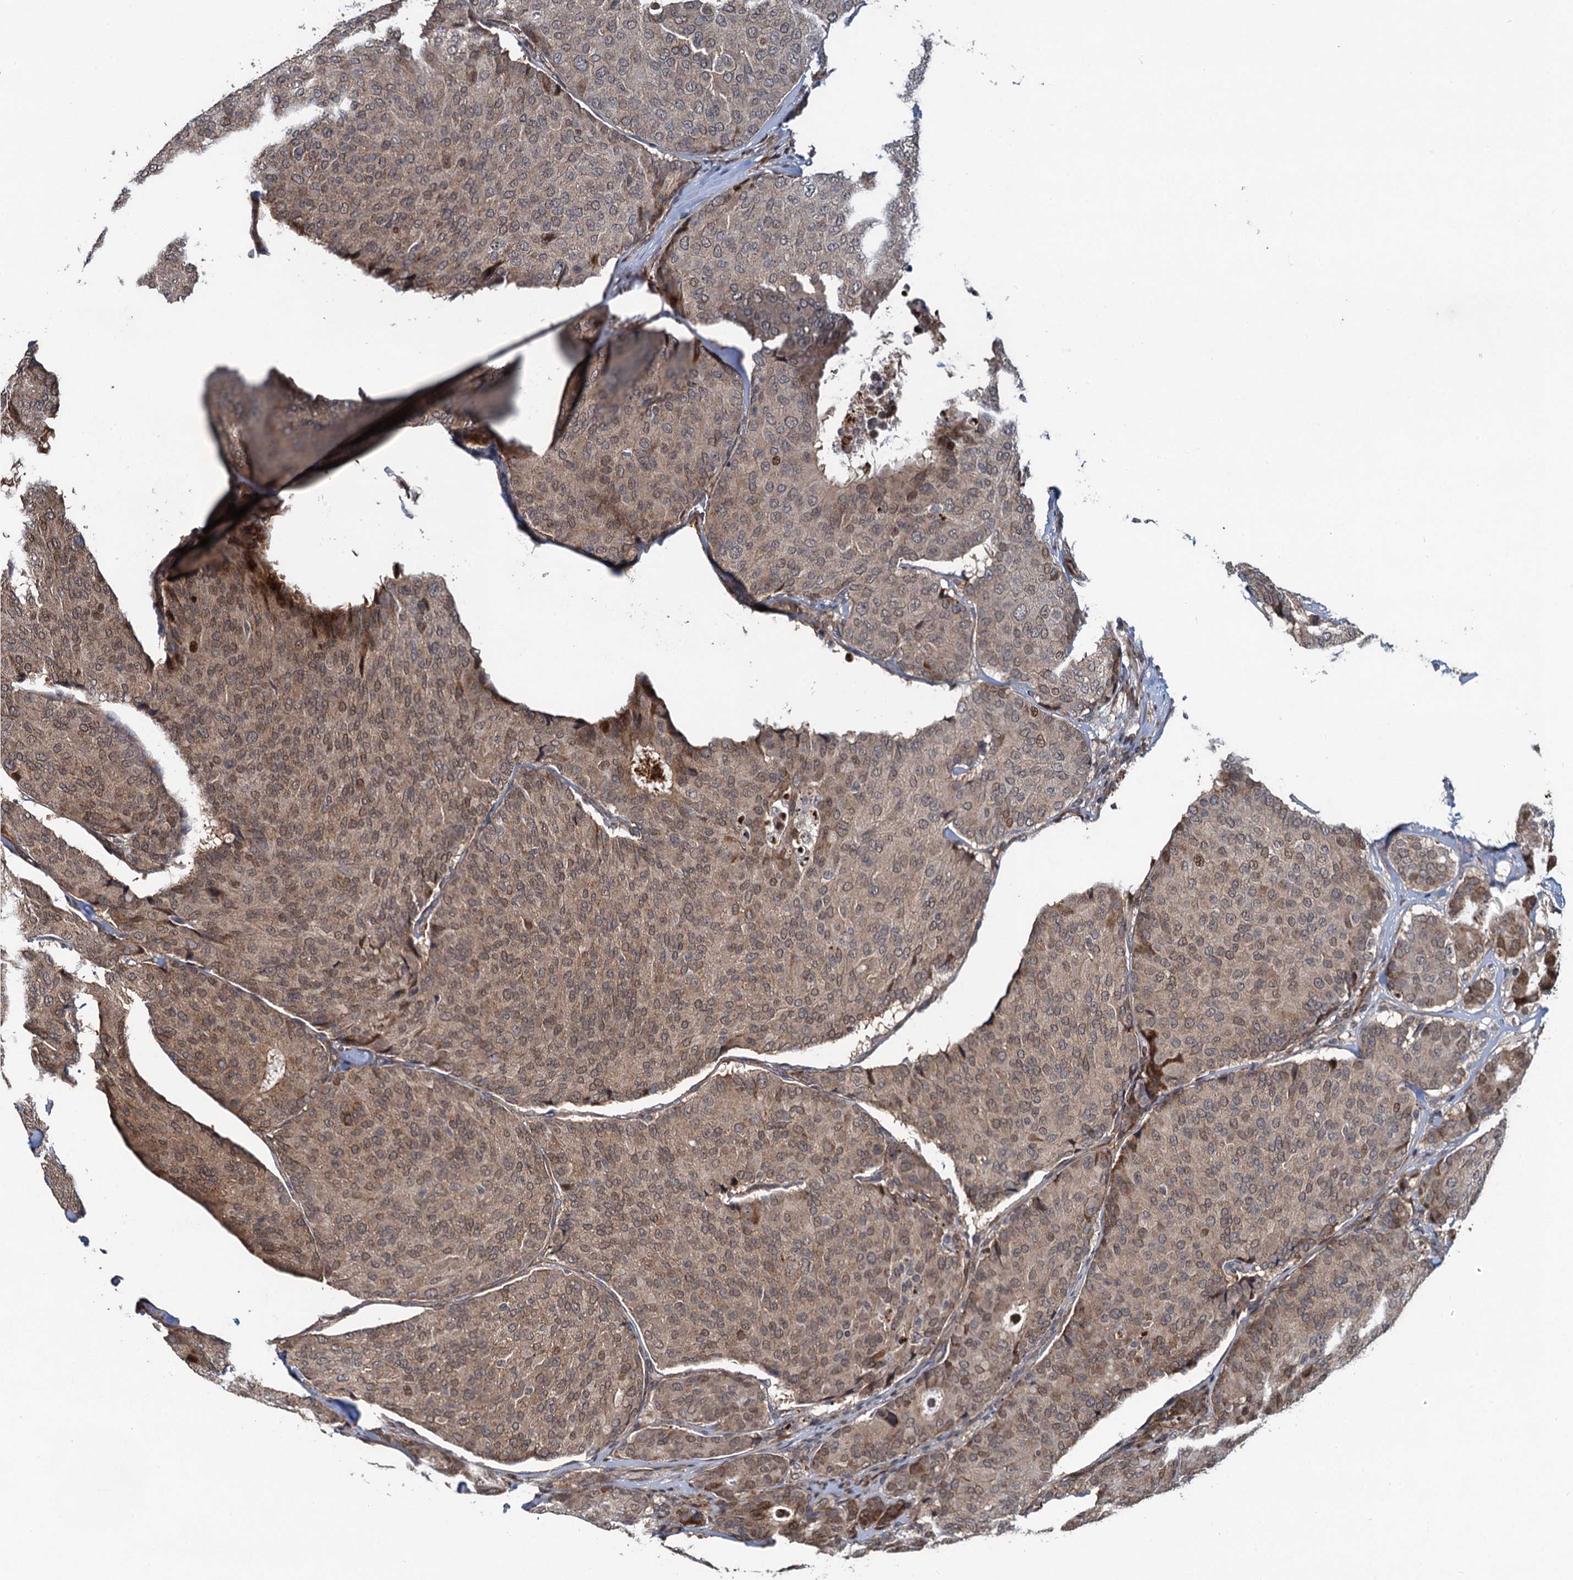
{"staining": {"intensity": "weak", "quantity": ">75%", "location": "cytoplasmic/membranous,nuclear"}, "tissue": "breast cancer", "cell_type": "Tumor cells", "image_type": "cancer", "snomed": [{"axis": "morphology", "description": "Duct carcinoma"}, {"axis": "topography", "description": "Breast"}], "caption": "IHC photomicrograph of invasive ductal carcinoma (breast) stained for a protein (brown), which demonstrates low levels of weak cytoplasmic/membranous and nuclear expression in about >75% of tumor cells.", "gene": "ATOSA", "patient": {"sex": "female", "age": 75}}